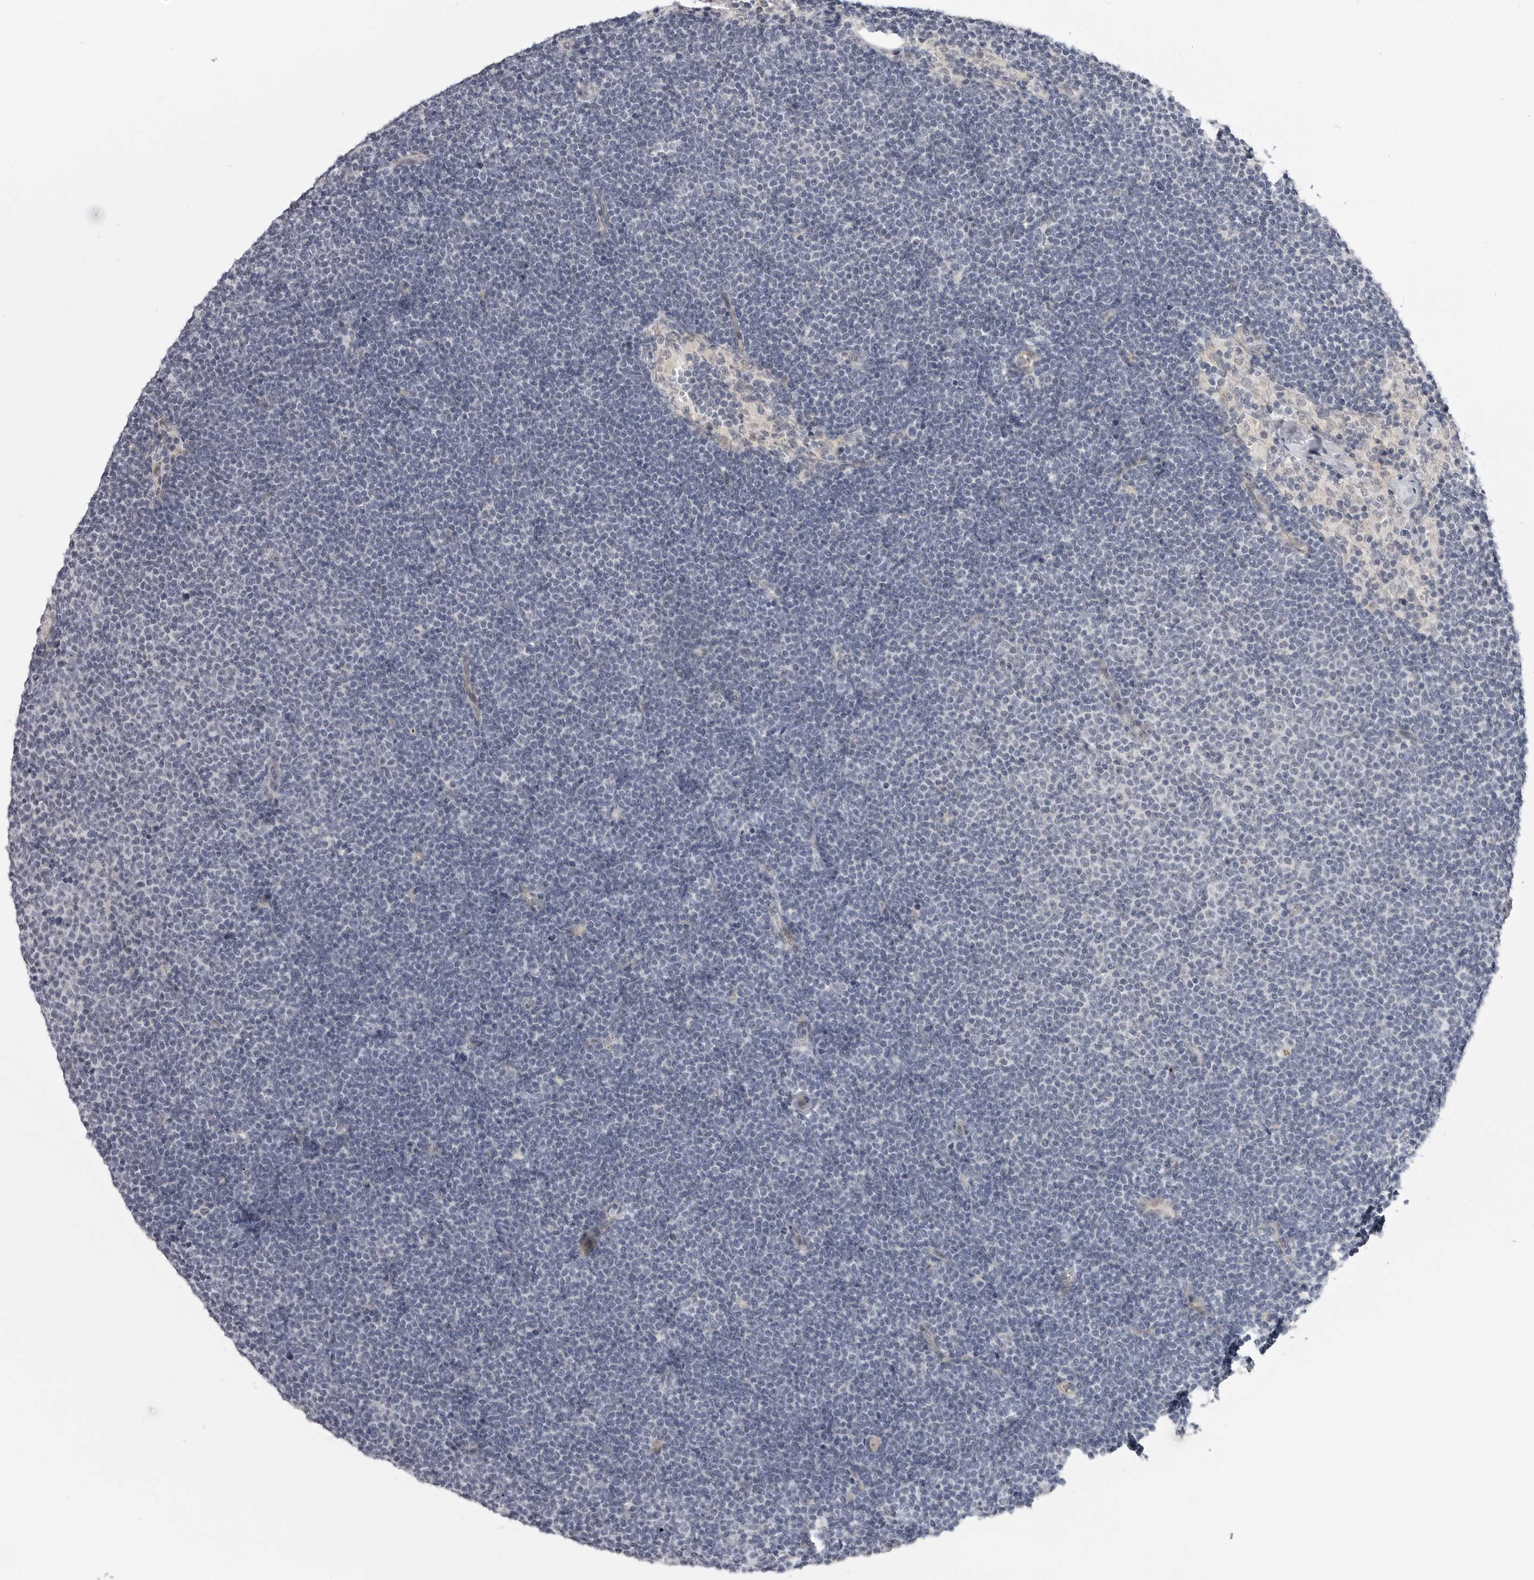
{"staining": {"intensity": "negative", "quantity": "none", "location": "none"}, "tissue": "lymphoma", "cell_type": "Tumor cells", "image_type": "cancer", "snomed": [{"axis": "morphology", "description": "Malignant lymphoma, non-Hodgkin's type, Low grade"}, {"axis": "topography", "description": "Lymph node"}], "caption": "An immunohistochemistry image of low-grade malignant lymphoma, non-Hodgkin's type is shown. There is no staining in tumor cells of low-grade malignant lymphoma, non-Hodgkin's type.", "gene": "LRRC45", "patient": {"sex": "female", "age": 53}}